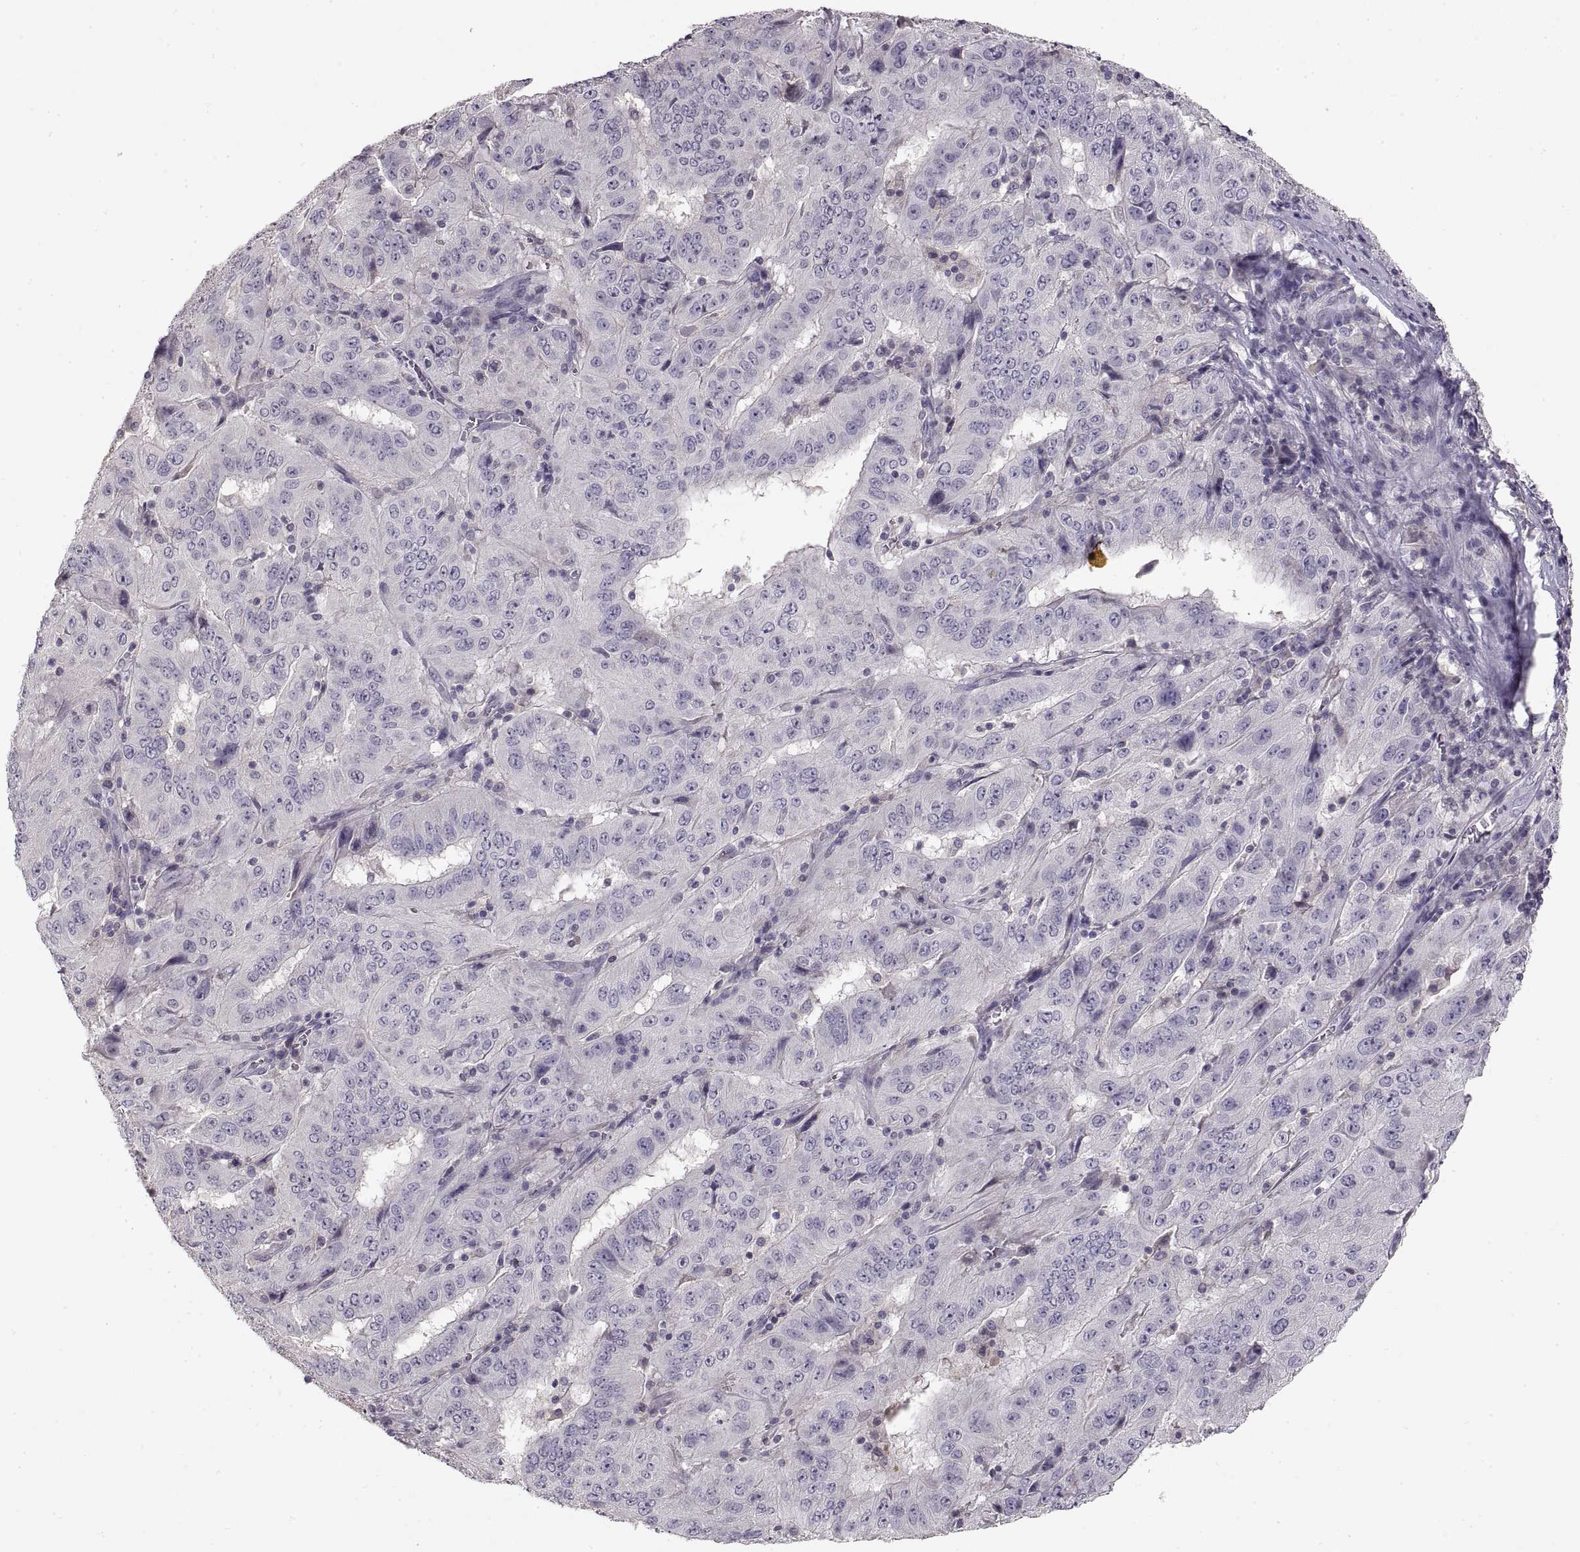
{"staining": {"intensity": "negative", "quantity": "none", "location": "none"}, "tissue": "pancreatic cancer", "cell_type": "Tumor cells", "image_type": "cancer", "snomed": [{"axis": "morphology", "description": "Adenocarcinoma, NOS"}, {"axis": "topography", "description": "Pancreas"}], "caption": "Tumor cells are negative for brown protein staining in adenocarcinoma (pancreatic).", "gene": "ADAM11", "patient": {"sex": "male", "age": 63}}